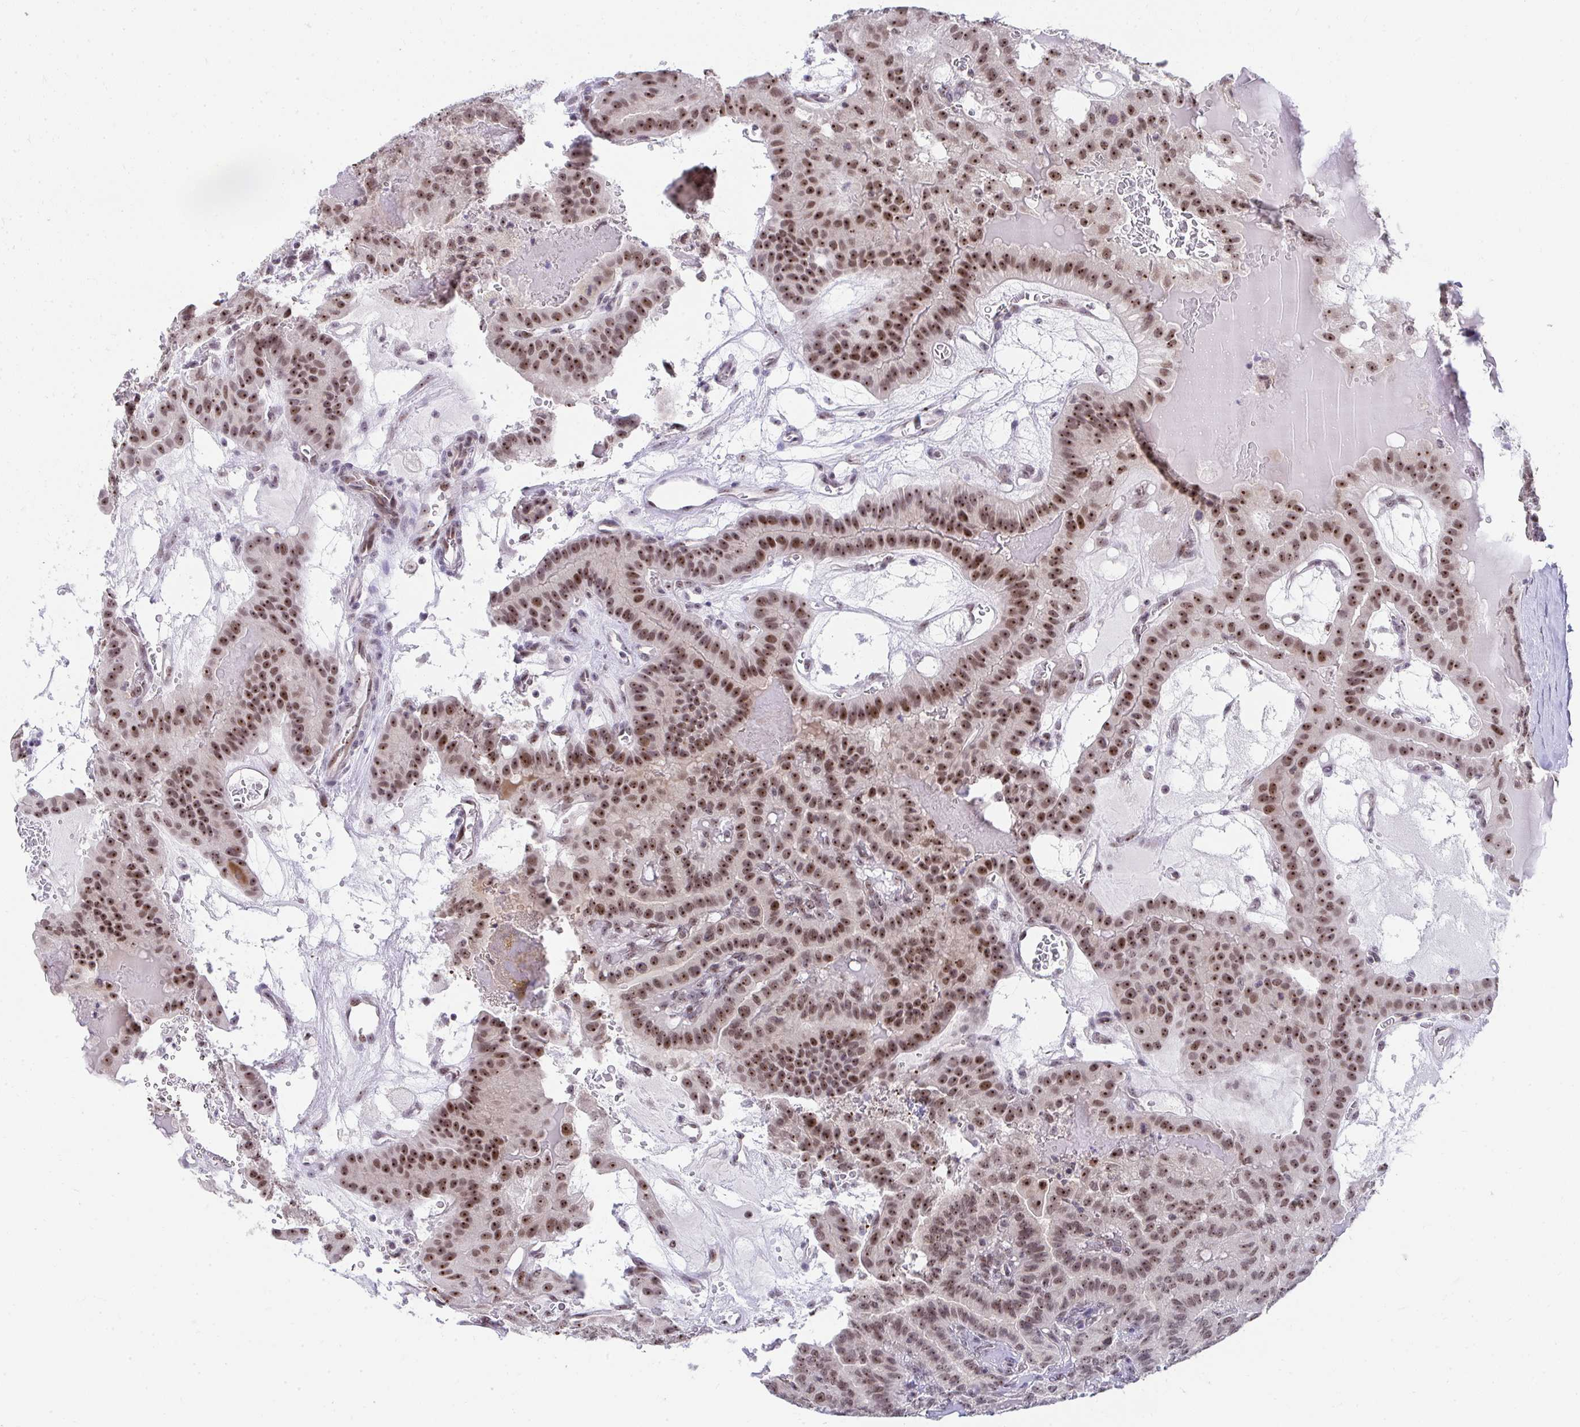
{"staining": {"intensity": "moderate", "quantity": ">75%", "location": "nuclear"}, "tissue": "thyroid cancer", "cell_type": "Tumor cells", "image_type": "cancer", "snomed": [{"axis": "morphology", "description": "Papillary adenocarcinoma, NOS"}, {"axis": "topography", "description": "Thyroid gland"}], "caption": "Moderate nuclear protein staining is appreciated in approximately >75% of tumor cells in thyroid cancer (papillary adenocarcinoma).", "gene": "HIRA", "patient": {"sex": "male", "age": 87}}